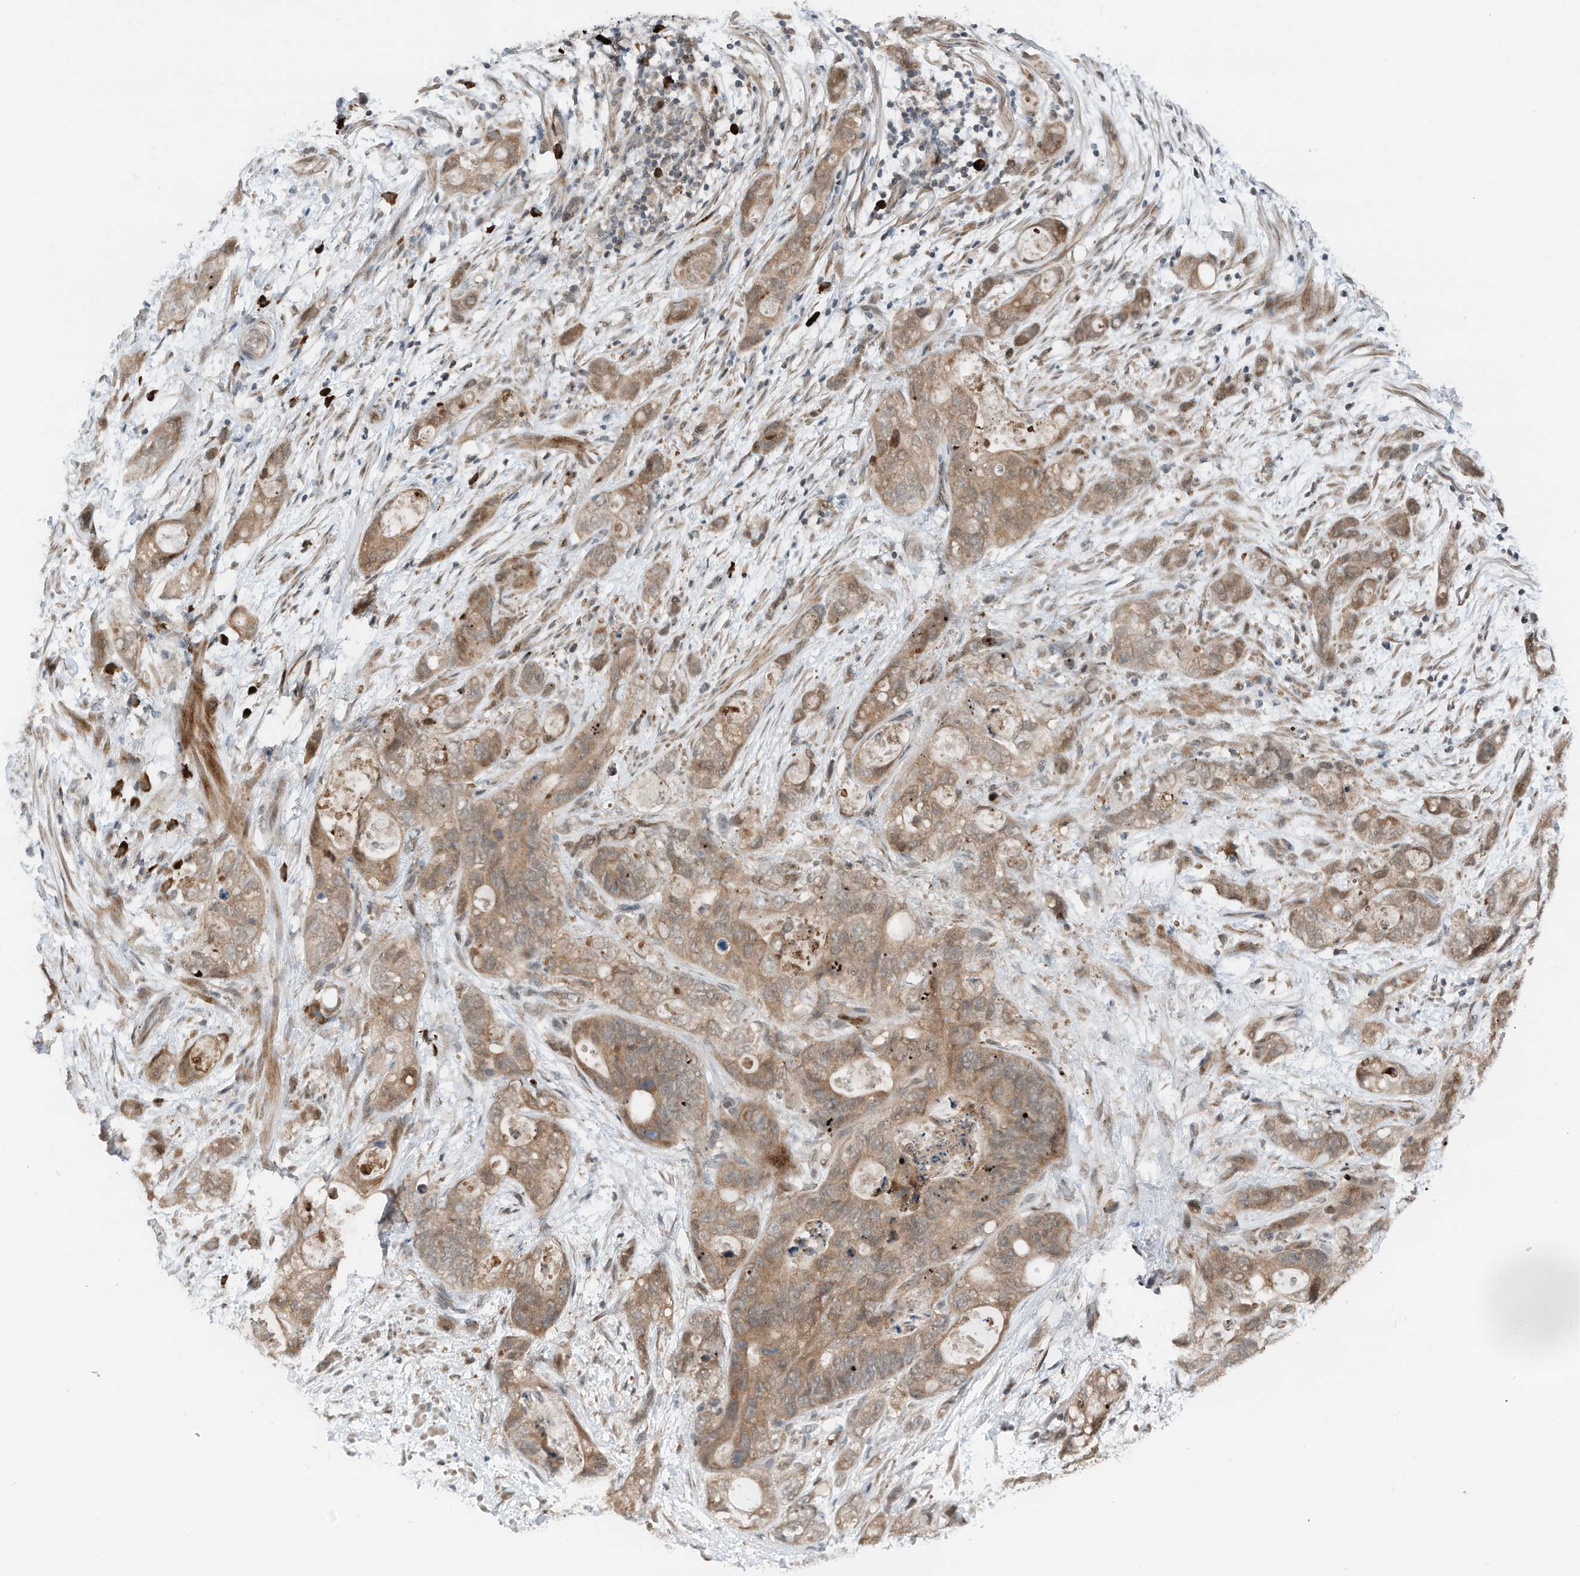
{"staining": {"intensity": "moderate", "quantity": ">75%", "location": "cytoplasmic/membranous"}, "tissue": "stomach cancer", "cell_type": "Tumor cells", "image_type": "cancer", "snomed": [{"axis": "morphology", "description": "Normal tissue, NOS"}, {"axis": "morphology", "description": "Adenocarcinoma, NOS"}, {"axis": "topography", "description": "Stomach"}], "caption": "IHC image of neoplastic tissue: human stomach cancer (adenocarcinoma) stained using immunohistochemistry (IHC) exhibits medium levels of moderate protein expression localized specifically in the cytoplasmic/membranous of tumor cells, appearing as a cytoplasmic/membranous brown color.", "gene": "RMND1", "patient": {"sex": "female", "age": 89}}